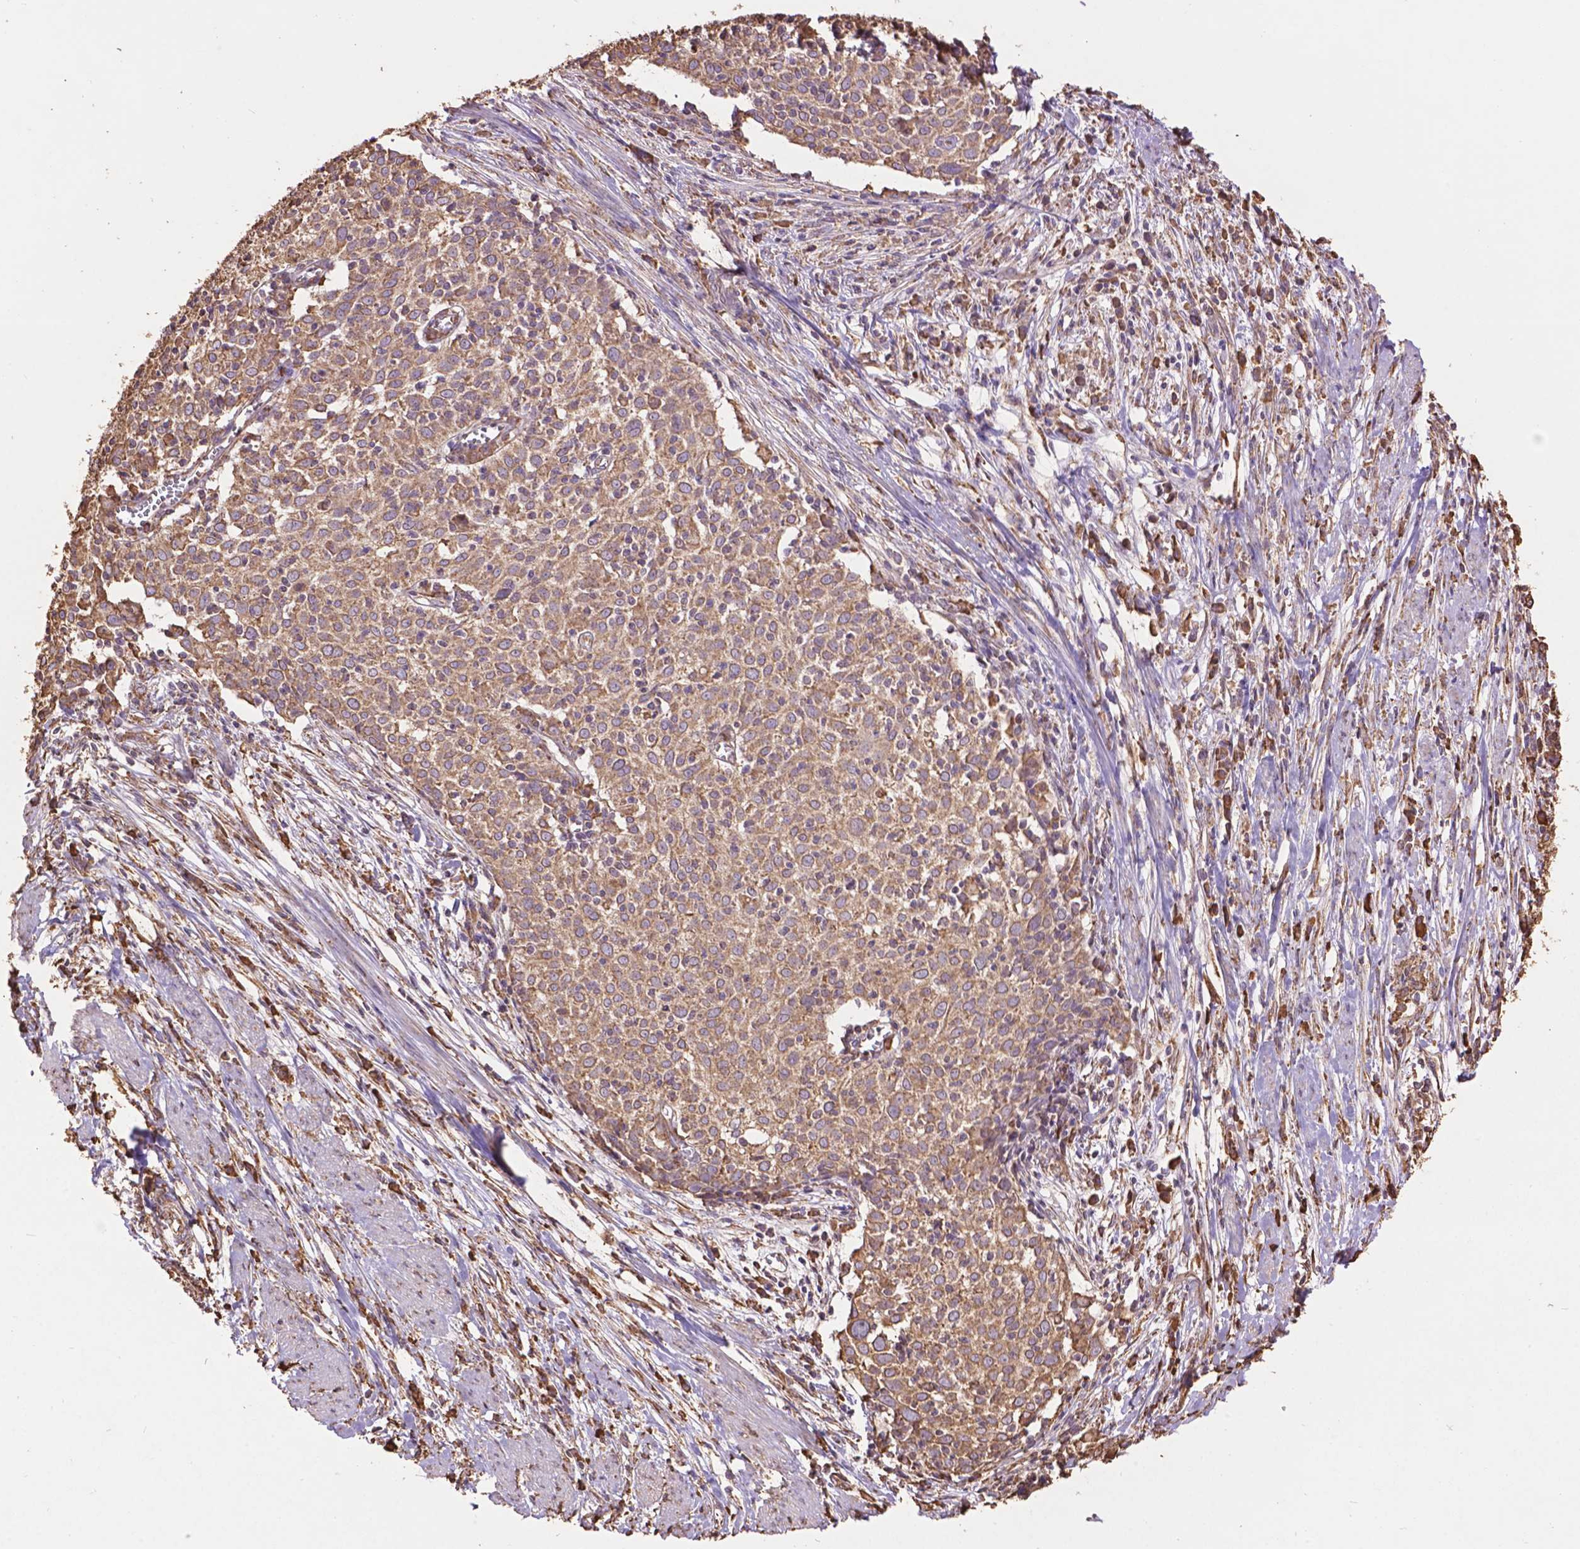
{"staining": {"intensity": "moderate", "quantity": ">75%", "location": "cytoplasmic/membranous"}, "tissue": "cervical cancer", "cell_type": "Tumor cells", "image_type": "cancer", "snomed": [{"axis": "morphology", "description": "Squamous cell carcinoma, NOS"}, {"axis": "topography", "description": "Cervix"}], "caption": "Moderate cytoplasmic/membranous expression for a protein is seen in approximately >75% of tumor cells of cervical cancer (squamous cell carcinoma) using immunohistochemistry (IHC).", "gene": "PPP2R5E", "patient": {"sex": "female", "age": 39}}